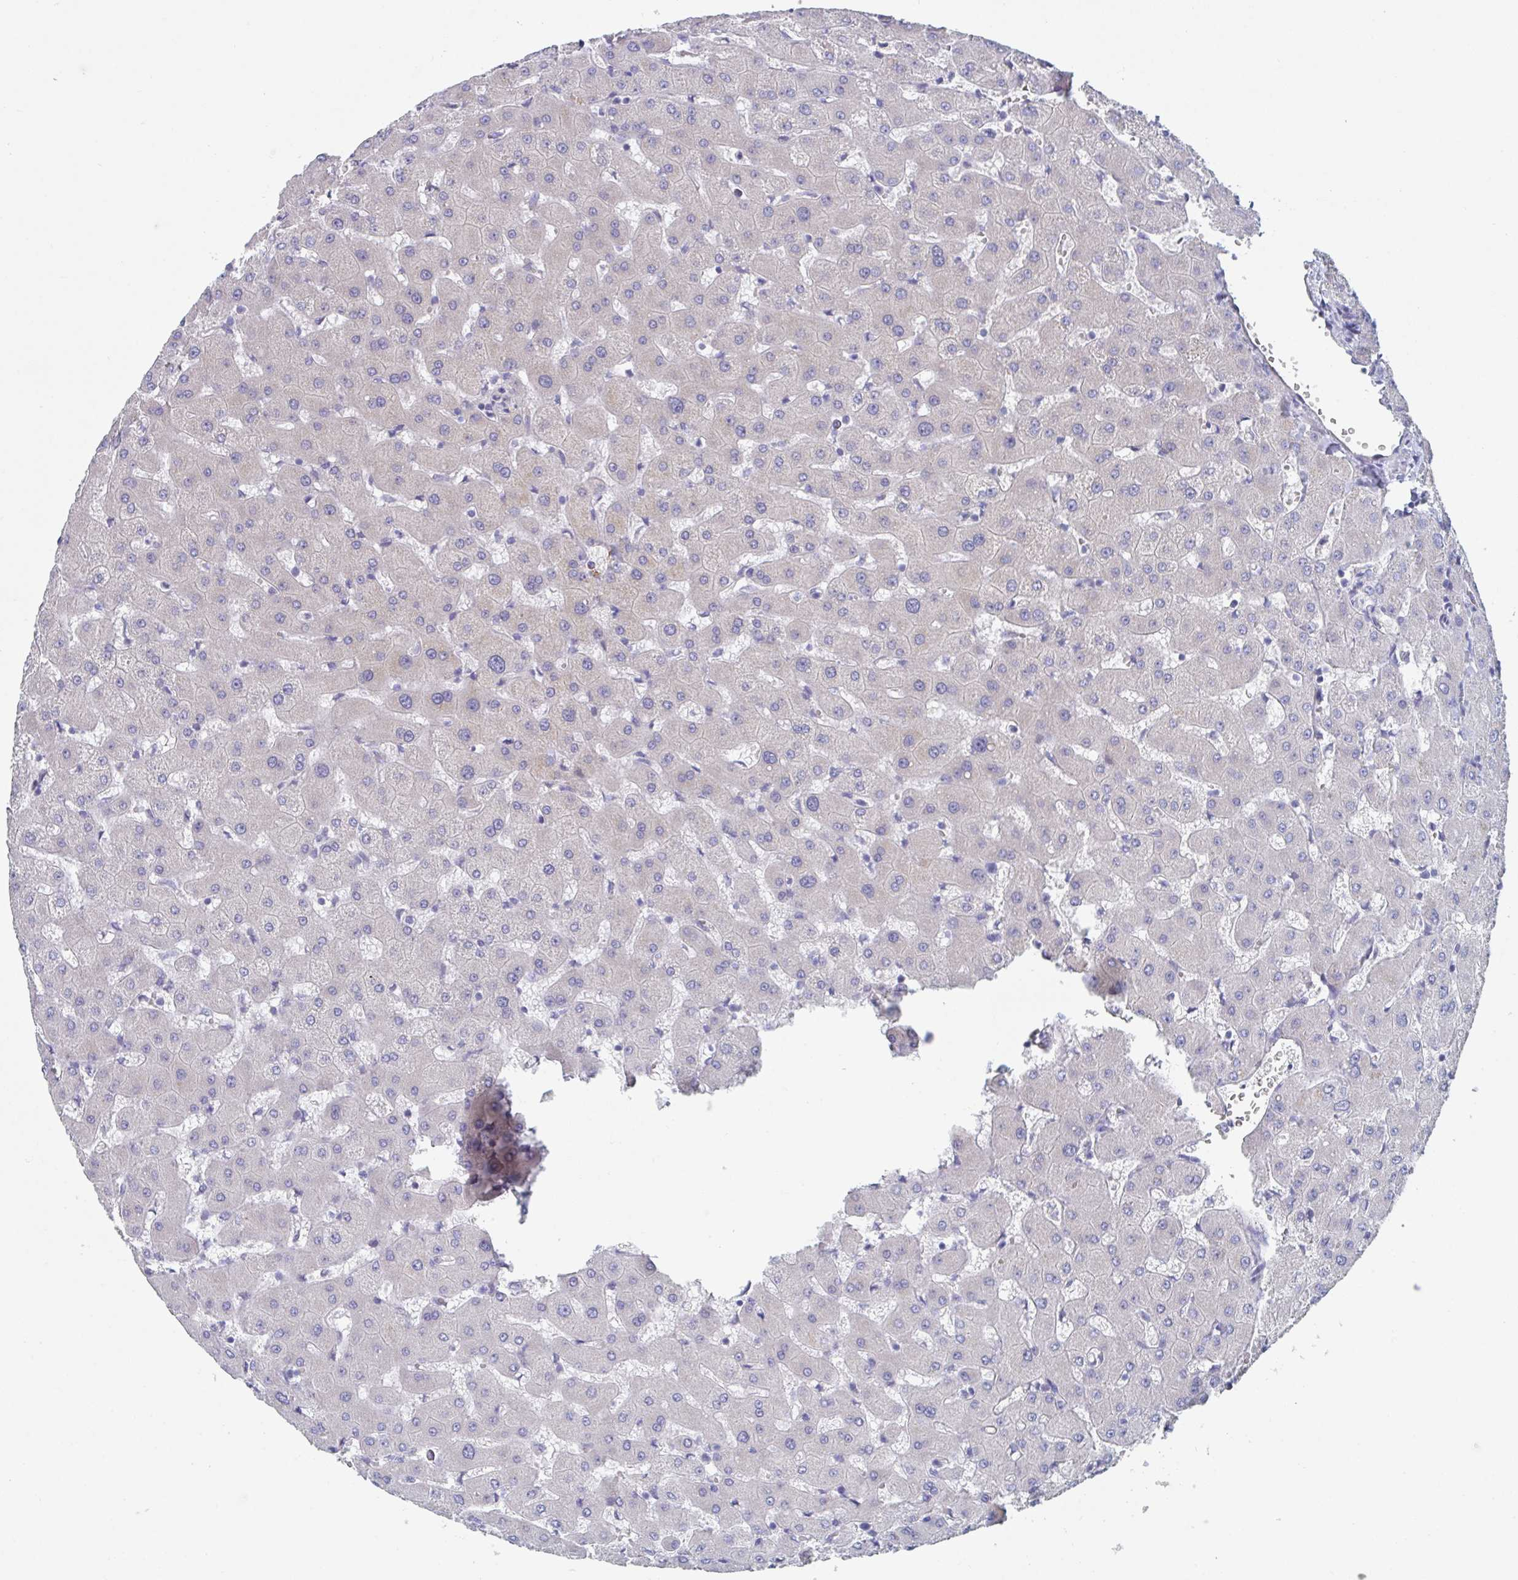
{"staining": {"intensity": "negative", "quantity": "none", "location": "none"}, "tissue": "liver", "cell_type": "Cholangiocytes", "image_type": "normal", "snomed": [{"axis": "morphology", "description": "Normal tissue, NOS"}, {"axis": "topography", "description": "Liver"}], "caption": "Immunohistochemical staining of unremarkable liver reveals no significant positivity in cholangiocytes. Brightfield microscopy of immunohistochemistry stained with DAB (brown) and hematoxylin (blue), captured at high magnification.", "gene": "ABHD16A", "patient": {"sex": "female", "age": 63}}